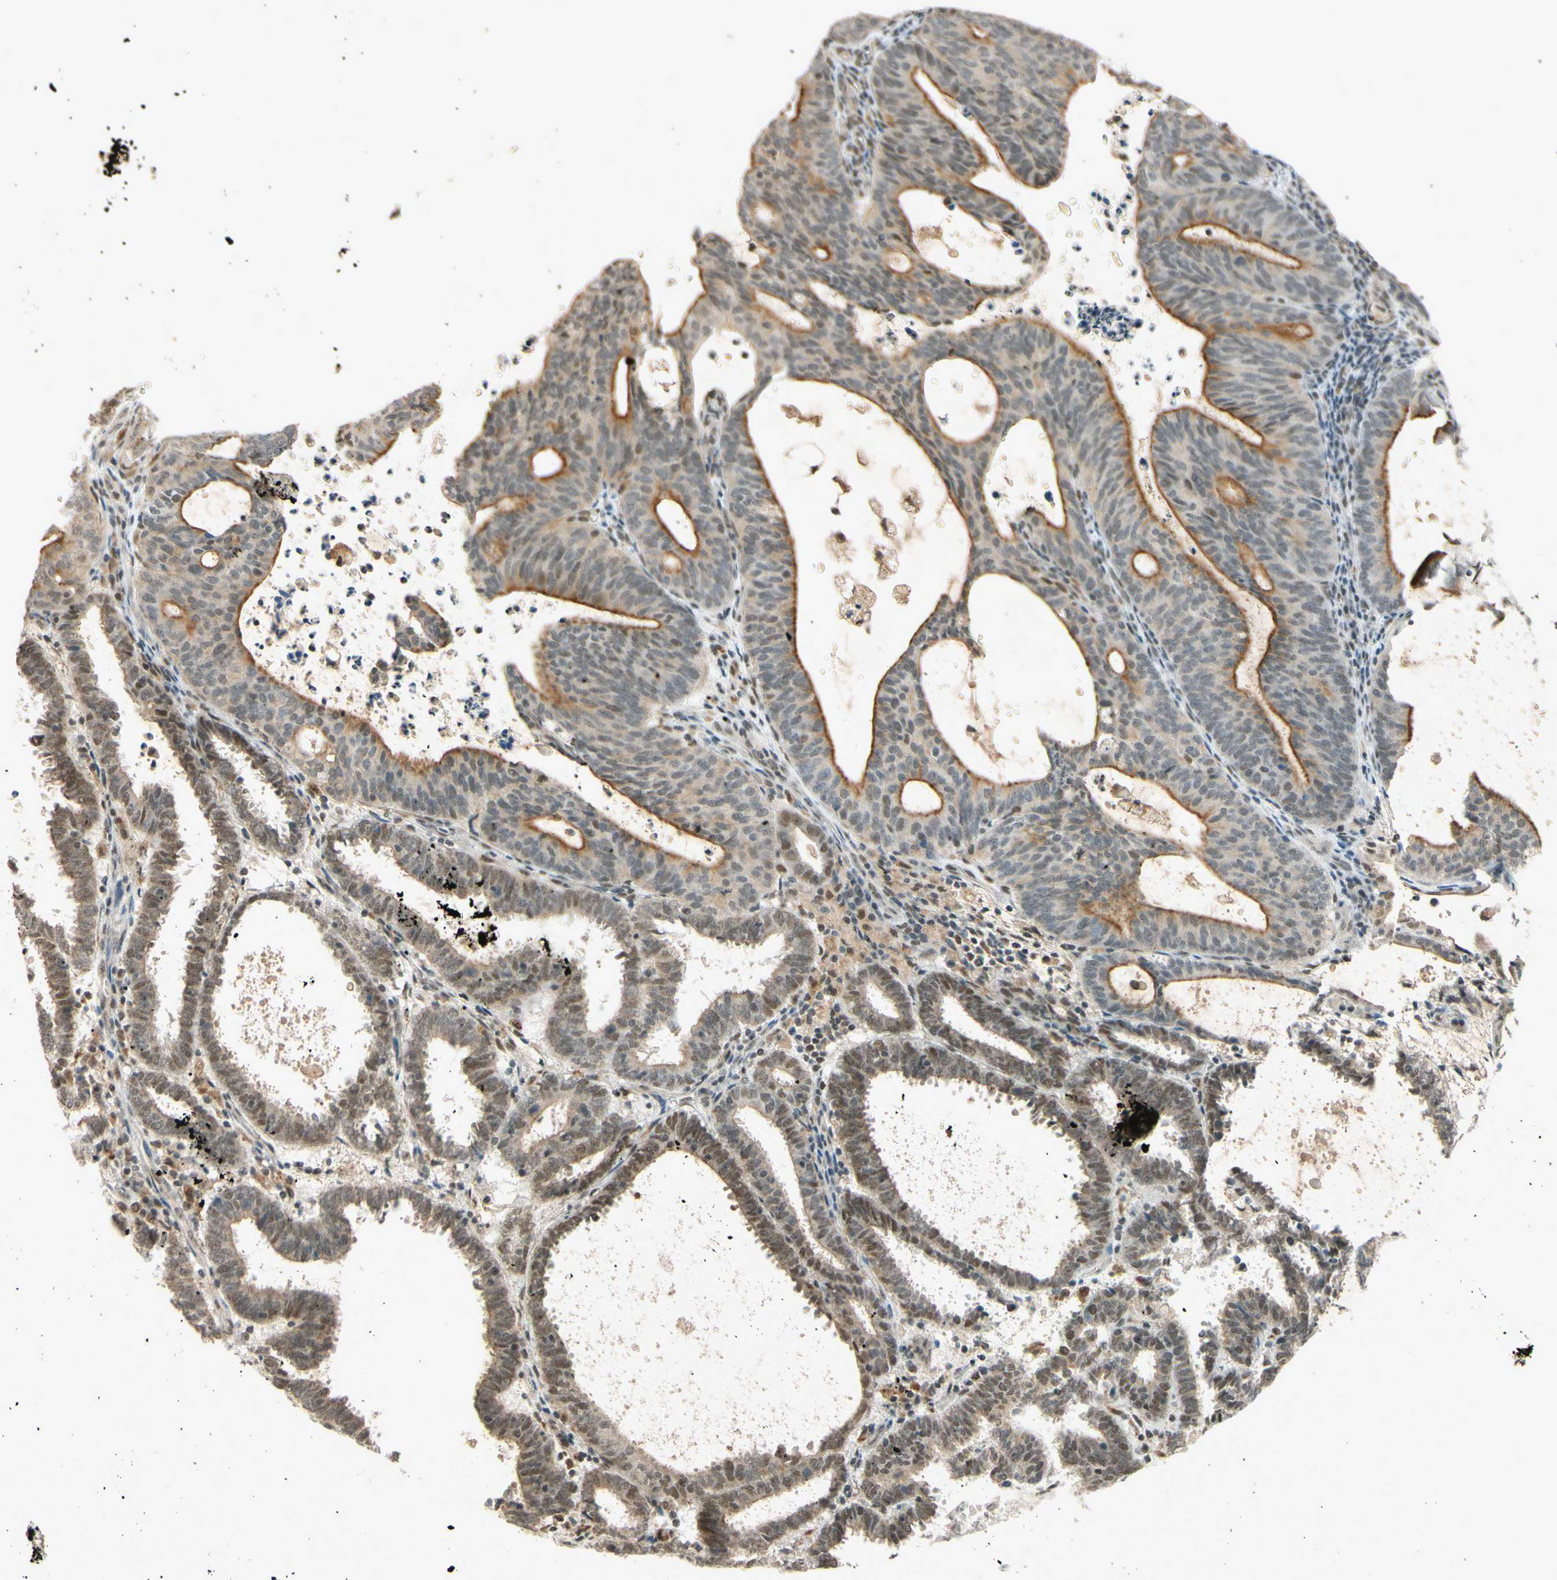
{"staining": {"intensity": "strong", "quantity": ">75%", "location": "cytoplasmic/membranous,nuclear"}, "tissue": "endometrial cancer", "cell_type": "Tumor cells", "image_type": "cancer", "snomed": [{"axis": "morphology", "description": "Adenocarcinoma, NOS"}, {"axis": "topography", "description": "Uterus"}], "caption": "A photomicrograph showing strong cytoplasmic/membranous and nuclear expression in about >75% of tumor cells in endometrial adenocarcinoma, as visualized by brown immunohistochemical staining.", "gene": "SMARCB1", "patient": {"sex": "female", "age": 83}}